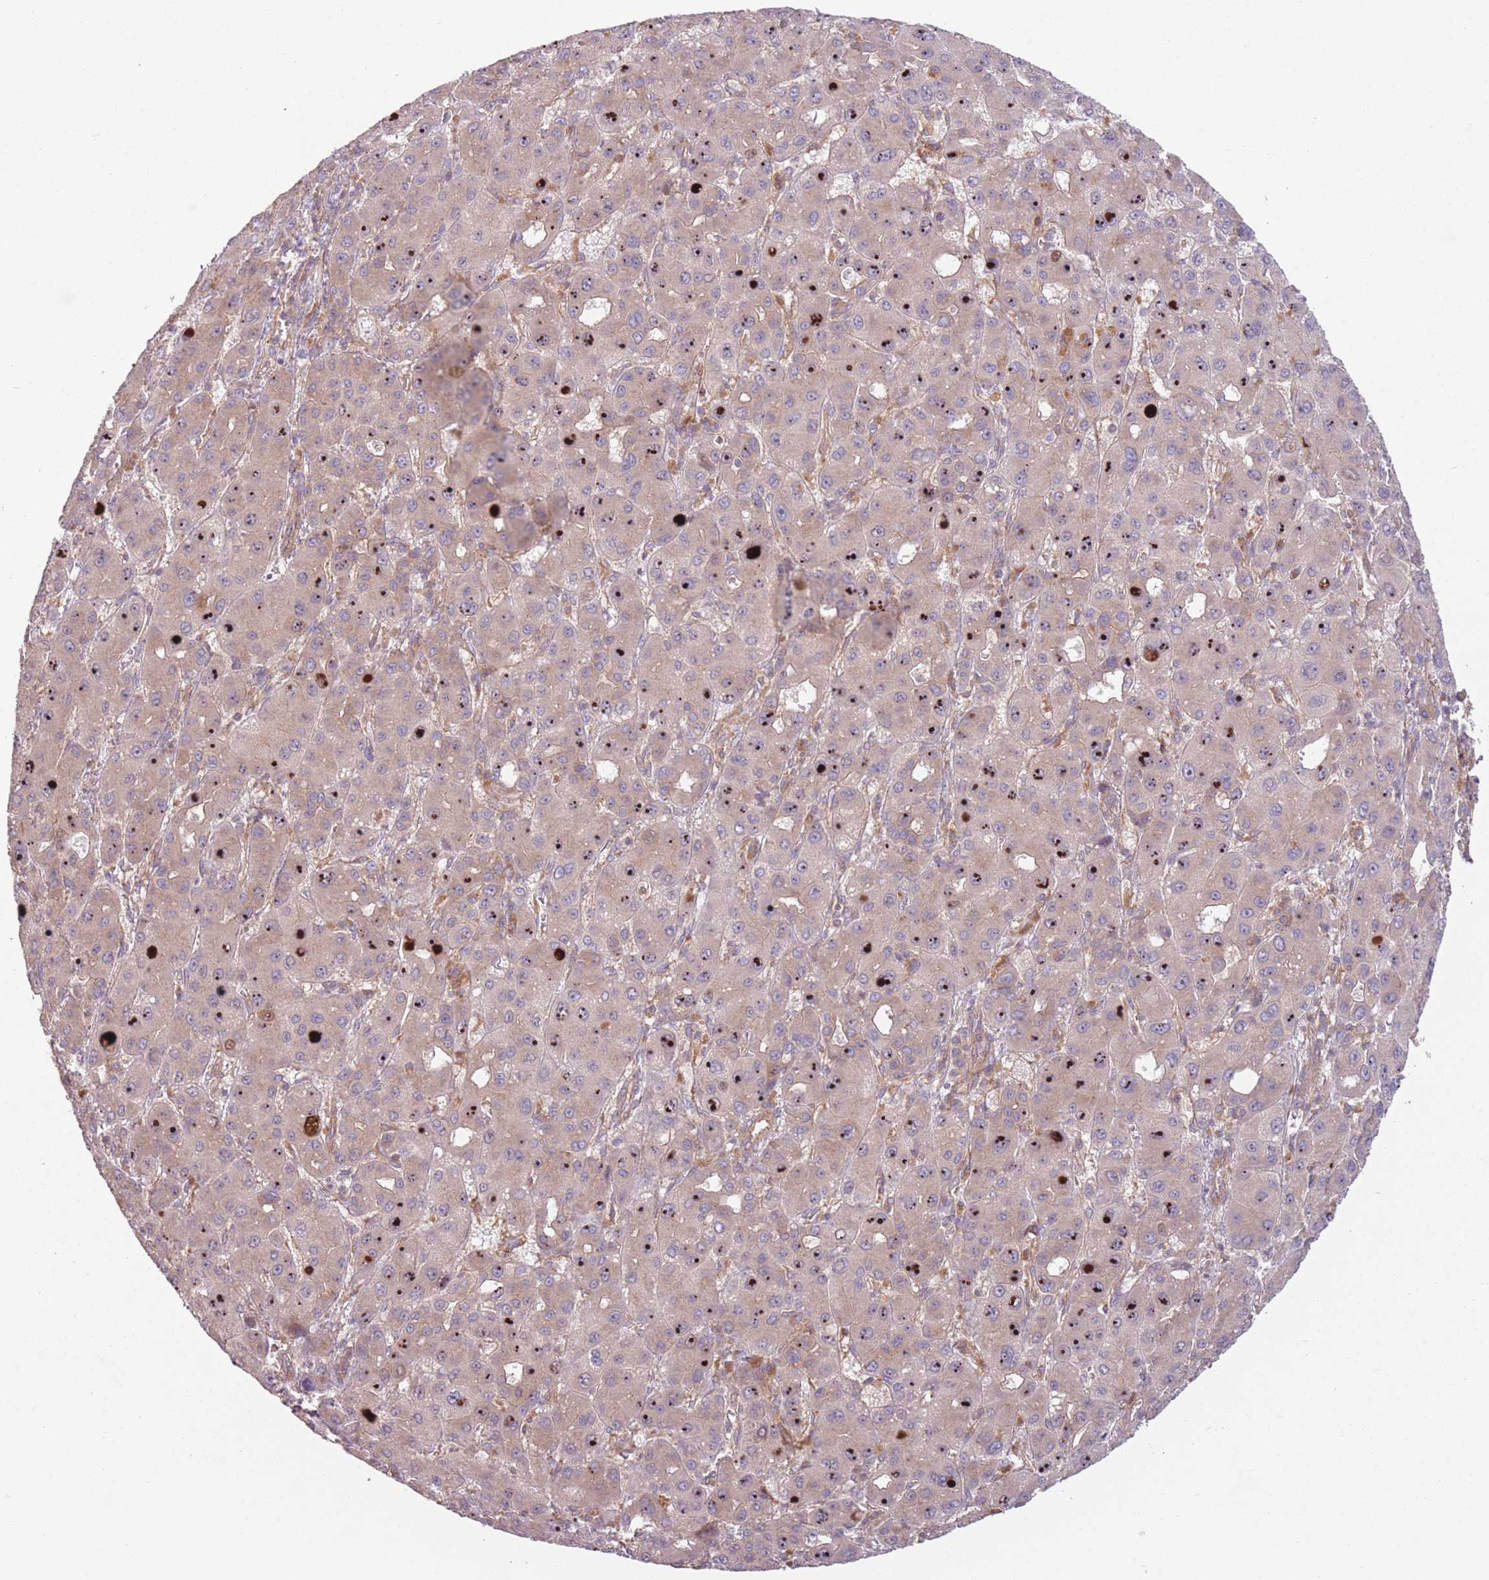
{"staining": {"intensity": "moderate", "quantity": "25%-75%", "location": "cytoplasmic/membranous,nuclear"}, "tissue": "liver cancer", "cell_type": "Tumor cells", "image_type": "cancer", "snomed": [{"axis": "morphology", "description": "Carcinoma, Hepatocellular, NOS"}, {"axis": "topography", "description": "Liver"}], "caption": "IHC image of neoplastic tissue: liver hepatocellular carcinoma stained using IHC reveals medium levels of moderate protein expression localized specifically in the cytoplasmic/membranous and nuclear of tumor cells, appearing as a cytoplasmic/membranous and nuclear brown color.", "gene": "WASHC2A", "patient": {"sex": "male", "age": 55}}